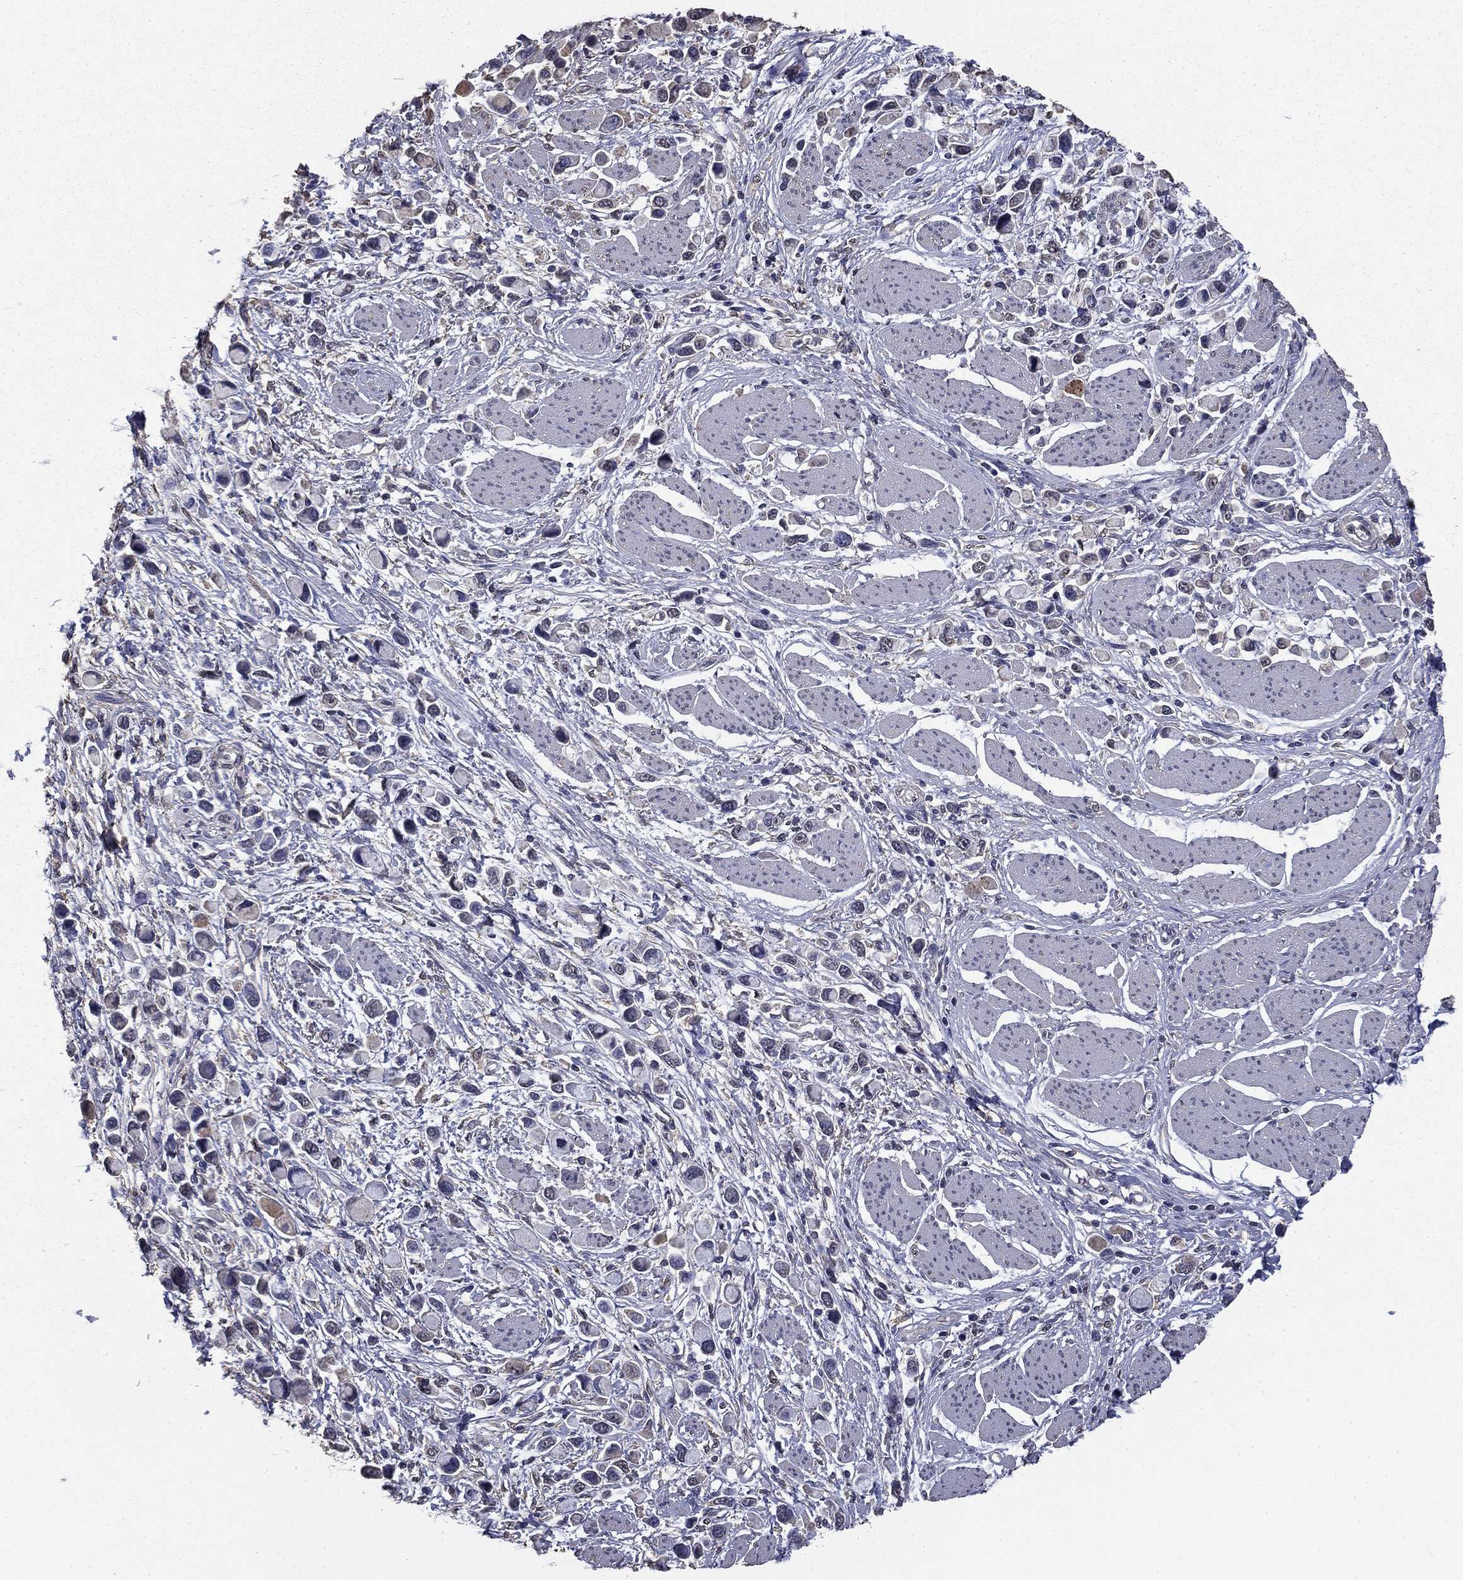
{"staining": {"intensity": "negative", "quantity": "none", "location": "none"}, "tissue": "stomach cancer", "cell_type": "Tumor cells", "image_type": "cancer", "snomed": [{"axis": "morphology", "description": "Adenocarcinoma, NOS"}, {"axis": "topography", "description": "Stomach"}], "caption": "IHC micrograph of human stomach cancer stained for a protein (brown), which exhibits no expression in tumor cells.", "gene": "MFAP3L", "patient": {"sex": "female", "age": 81}}